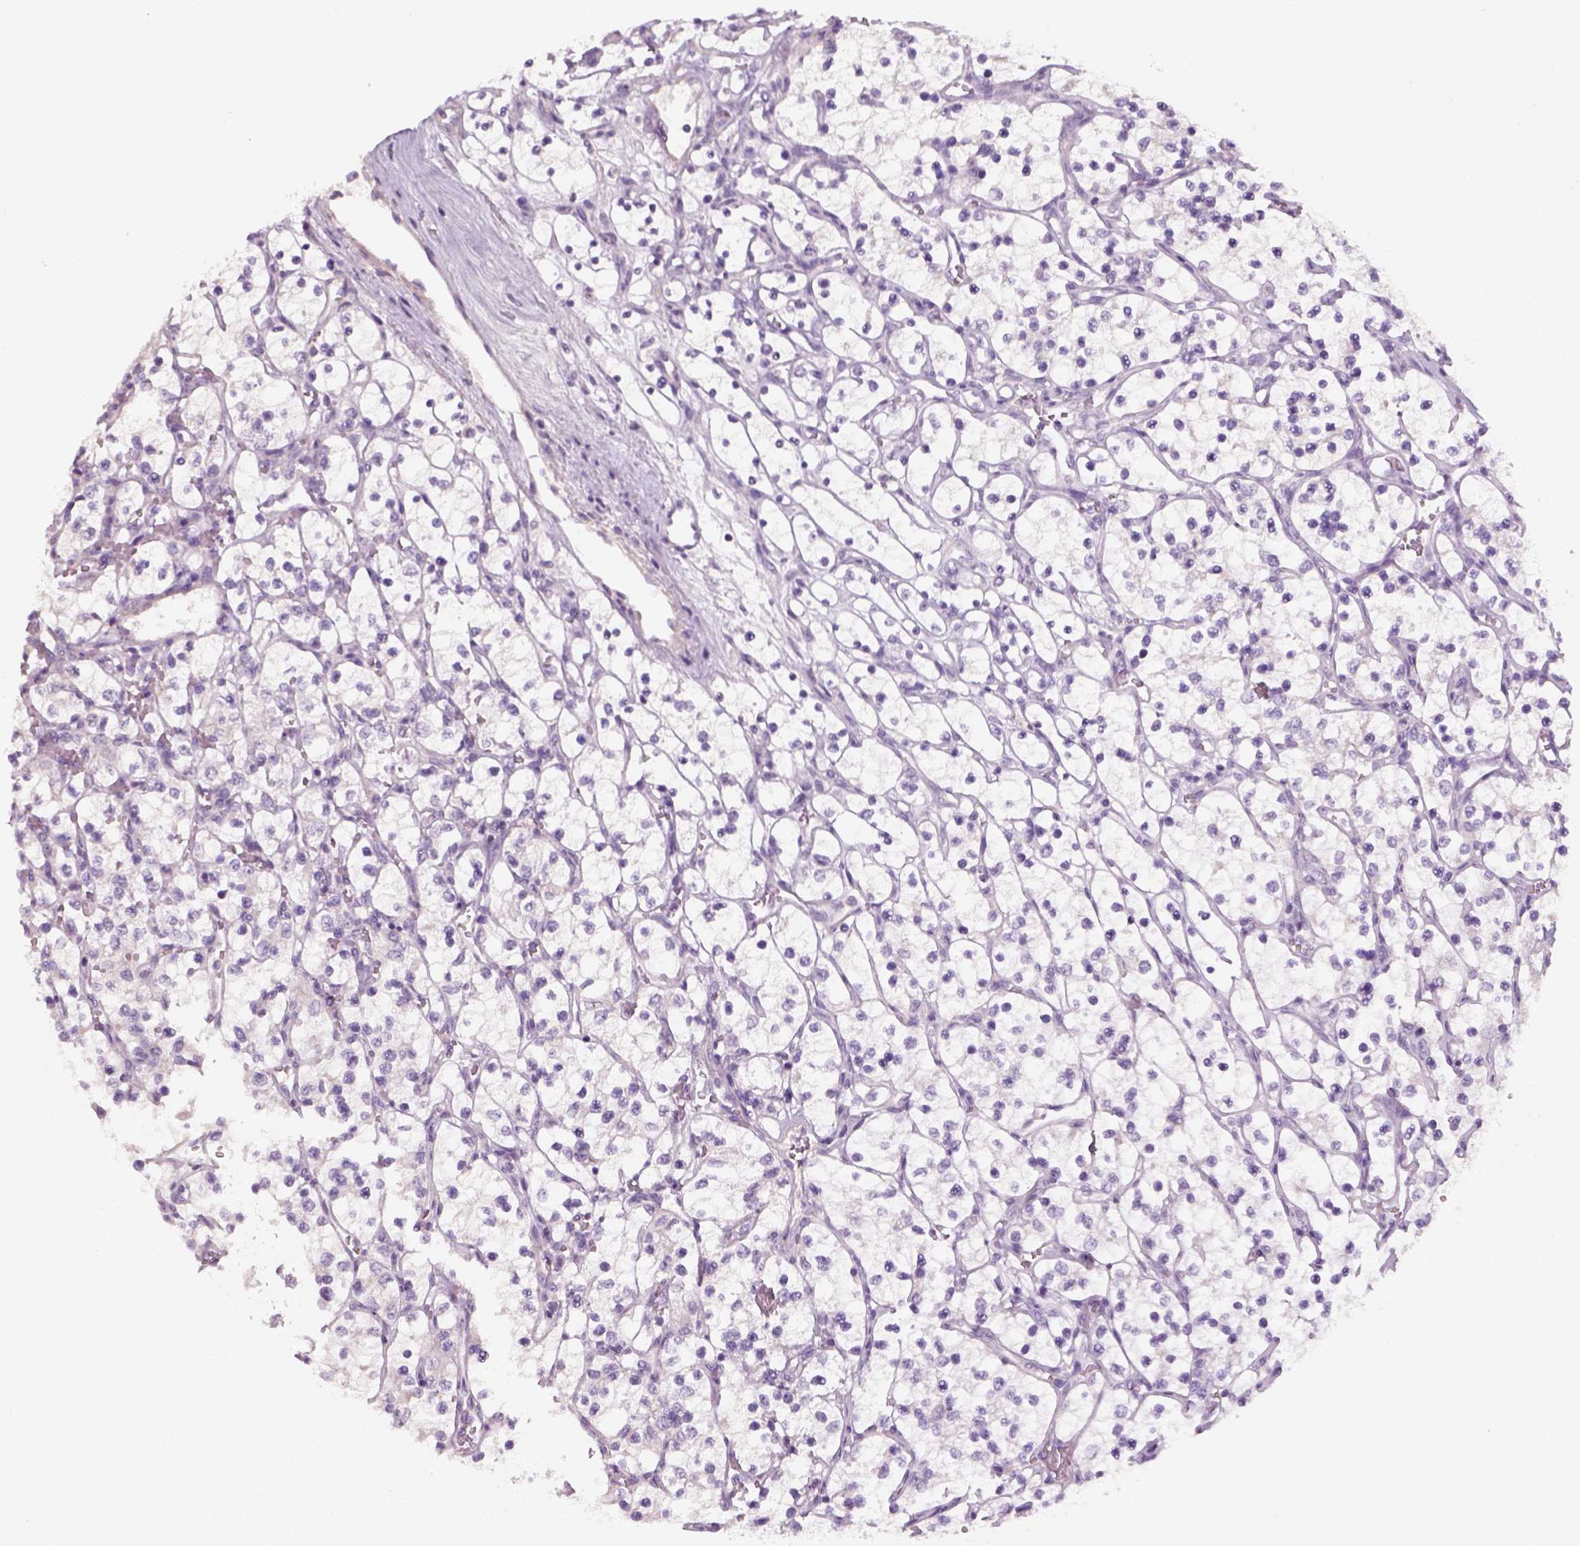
{"staining": {"intensity": "negative", "quantity": "none", "location": "none"}, "tissue": "renal cancer", "cell_type": "Tumor cells", "image_type": "cancer", "snomed": [{"axis": "morphology", "description": "Adenocarcinoma, NOS"}, {"axis": "topography", "description": "Kidney"}], "caption": "Human renal cancer (adenocarcinoma) stained for a protein using immunohistochemistry (IHC) exhibits no staining in tumor cells.", "gene": "KRT25", "patient": {"sex": "female", "age": 69}}